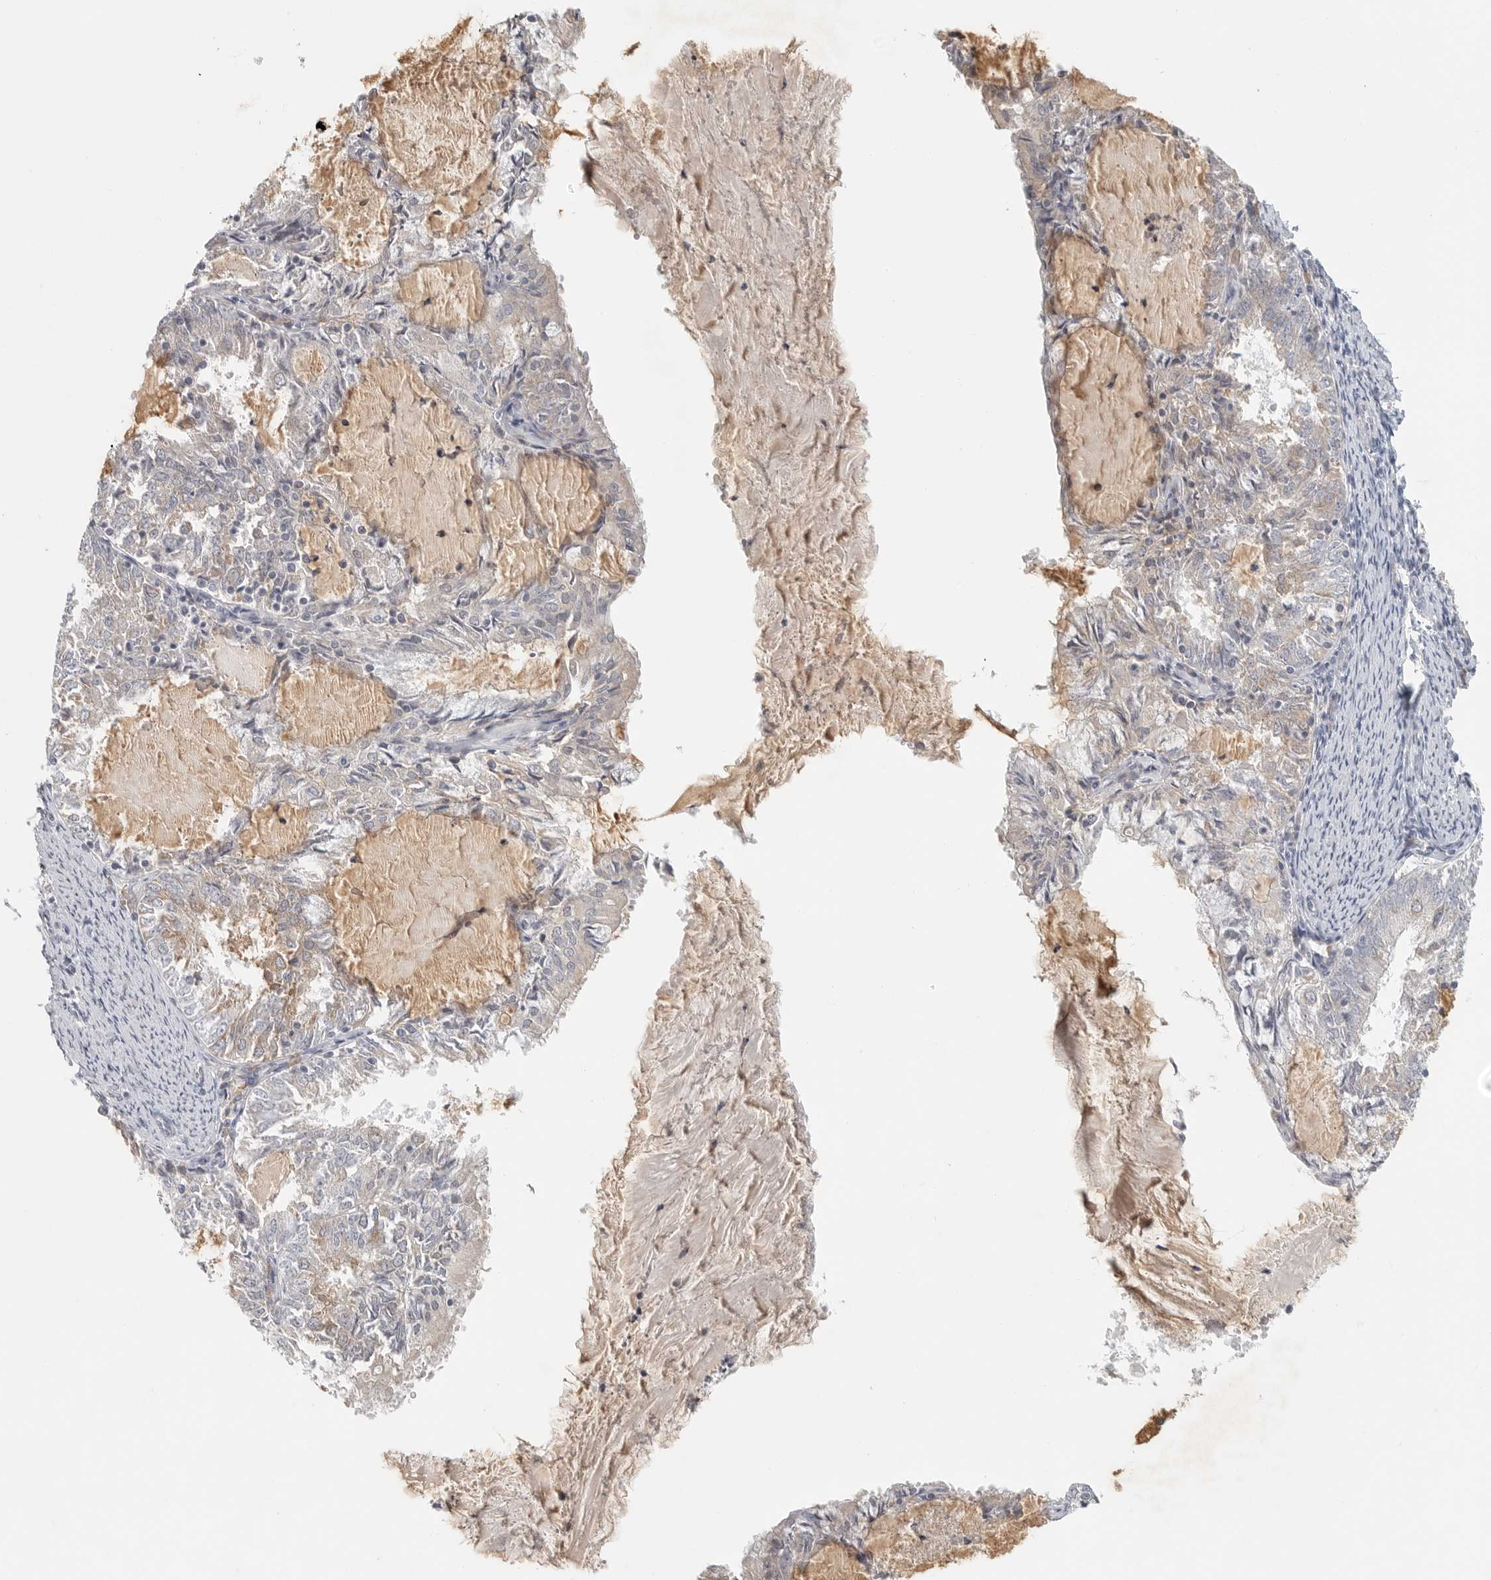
{"staining": {"intensity": "negative", "quantity": "none", "location": "none"}, "tissue": "endometrial cancer", "cell_type": "Tumor cells", "image_type": "cancer", "snomed": [{"axis": "morphology", "description": "Adenocarcinoma, NOS"}, {"axis": "topography", "description": "Endometrium"}], "caption": "Human endometrial adenocarcinoma stained for a protein using immunohistochemistry displays no staining in tumor cells.", "gene": "SLC25A36", "patient": {"sex": "female", "age": 57}}